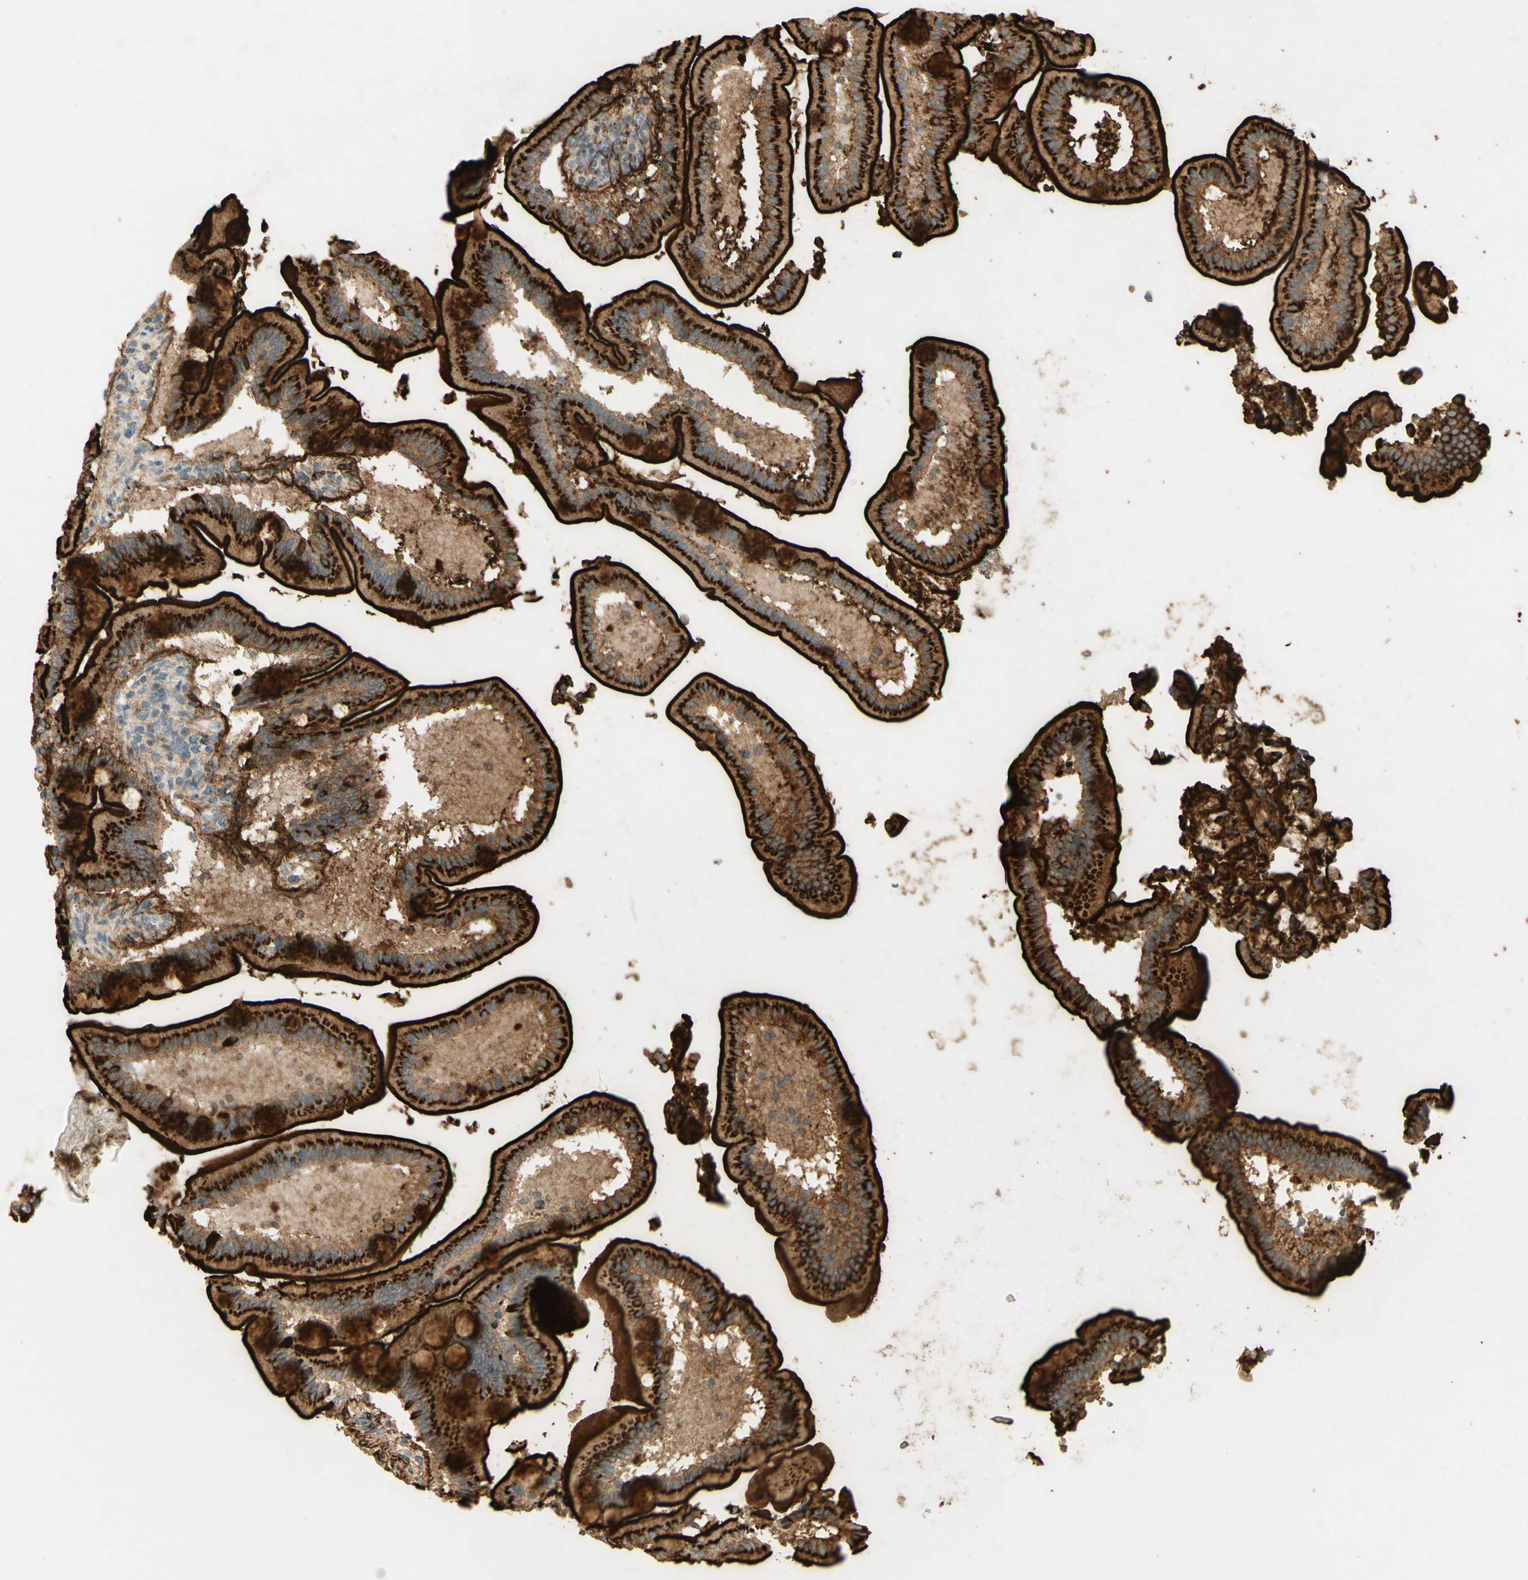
{"staining": {"intensity": "strong", "quantity": "25%-75%", "location": "cytoplasmic/membranous"}, "tissue": "duodenum", "cell_type": "Glandular cells", "image_type": "normal", "snomed": [{"axis": "morphology", "description": "Normal tissue, NOS"}, {"axis": "topography", "description": "Duodenum"}], "caption": "The immunohistochemical stain shows strong cytoplasmic/membranous expression in glandular cells of benign duodenum.", "gene": "TNN", "patient": {"sex": "male", "age": 54}}